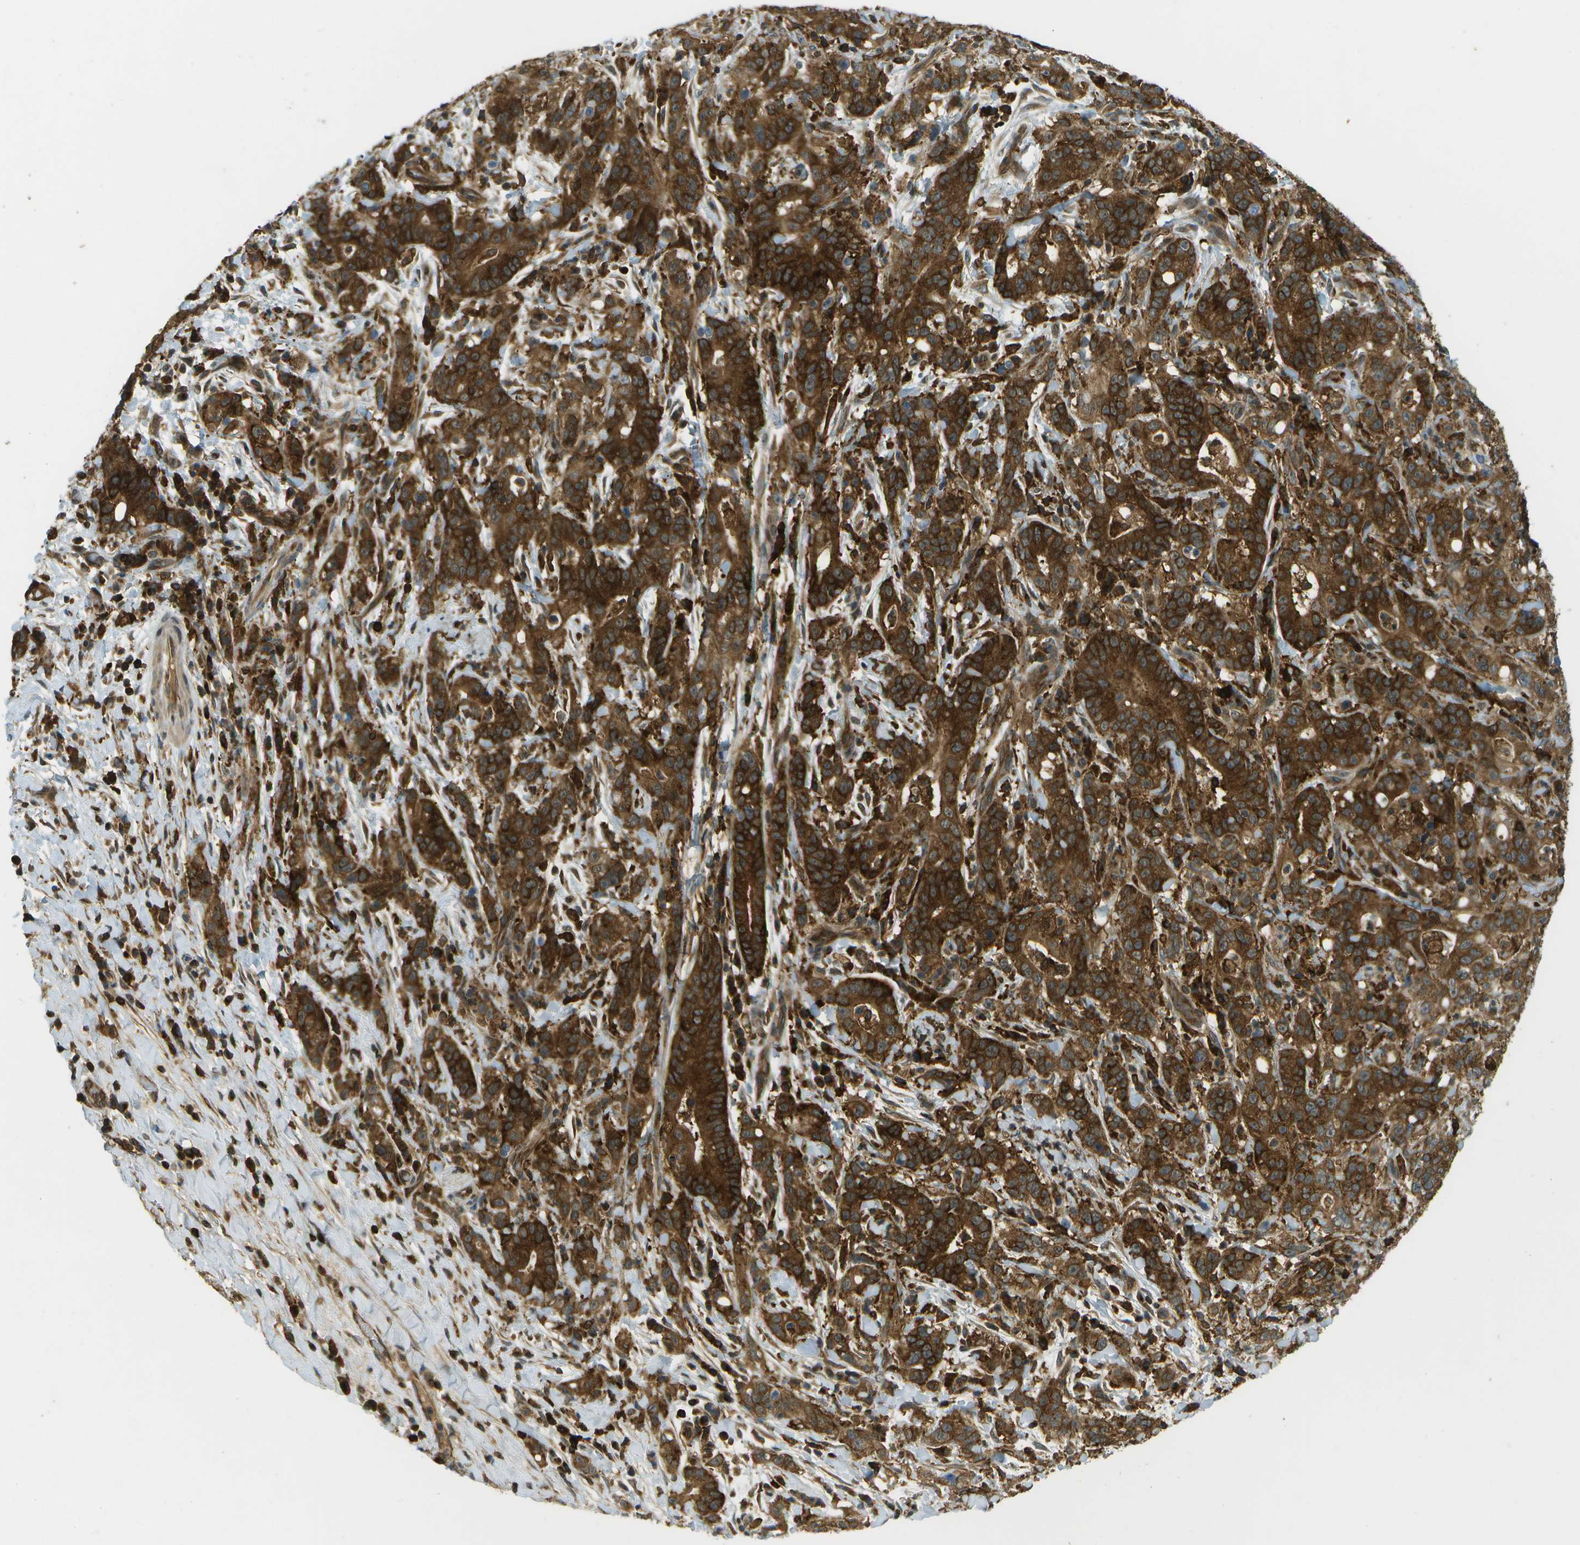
{"staining": {"intensity": "moderate", "quantity": ">75%", "location": "cytoplasmic/membranous"}, "tissue": "liver cancer", "cell_type": "Tumor cells", "image_type": "cancer", "snomed": [{"axis": "morphology", "description": "Cholangiocarcinoma"}, {"axis": "topography", "description": "Liver"}], "caption": "Cholangiocarcinoma (liver) stained for a protein (brown) shows moderate cytoplasmic/membranous positive staining in approximately >75% of tumor cells.", "gene": "TMTC1", "patient": {"sex": "female", "age": 38}}